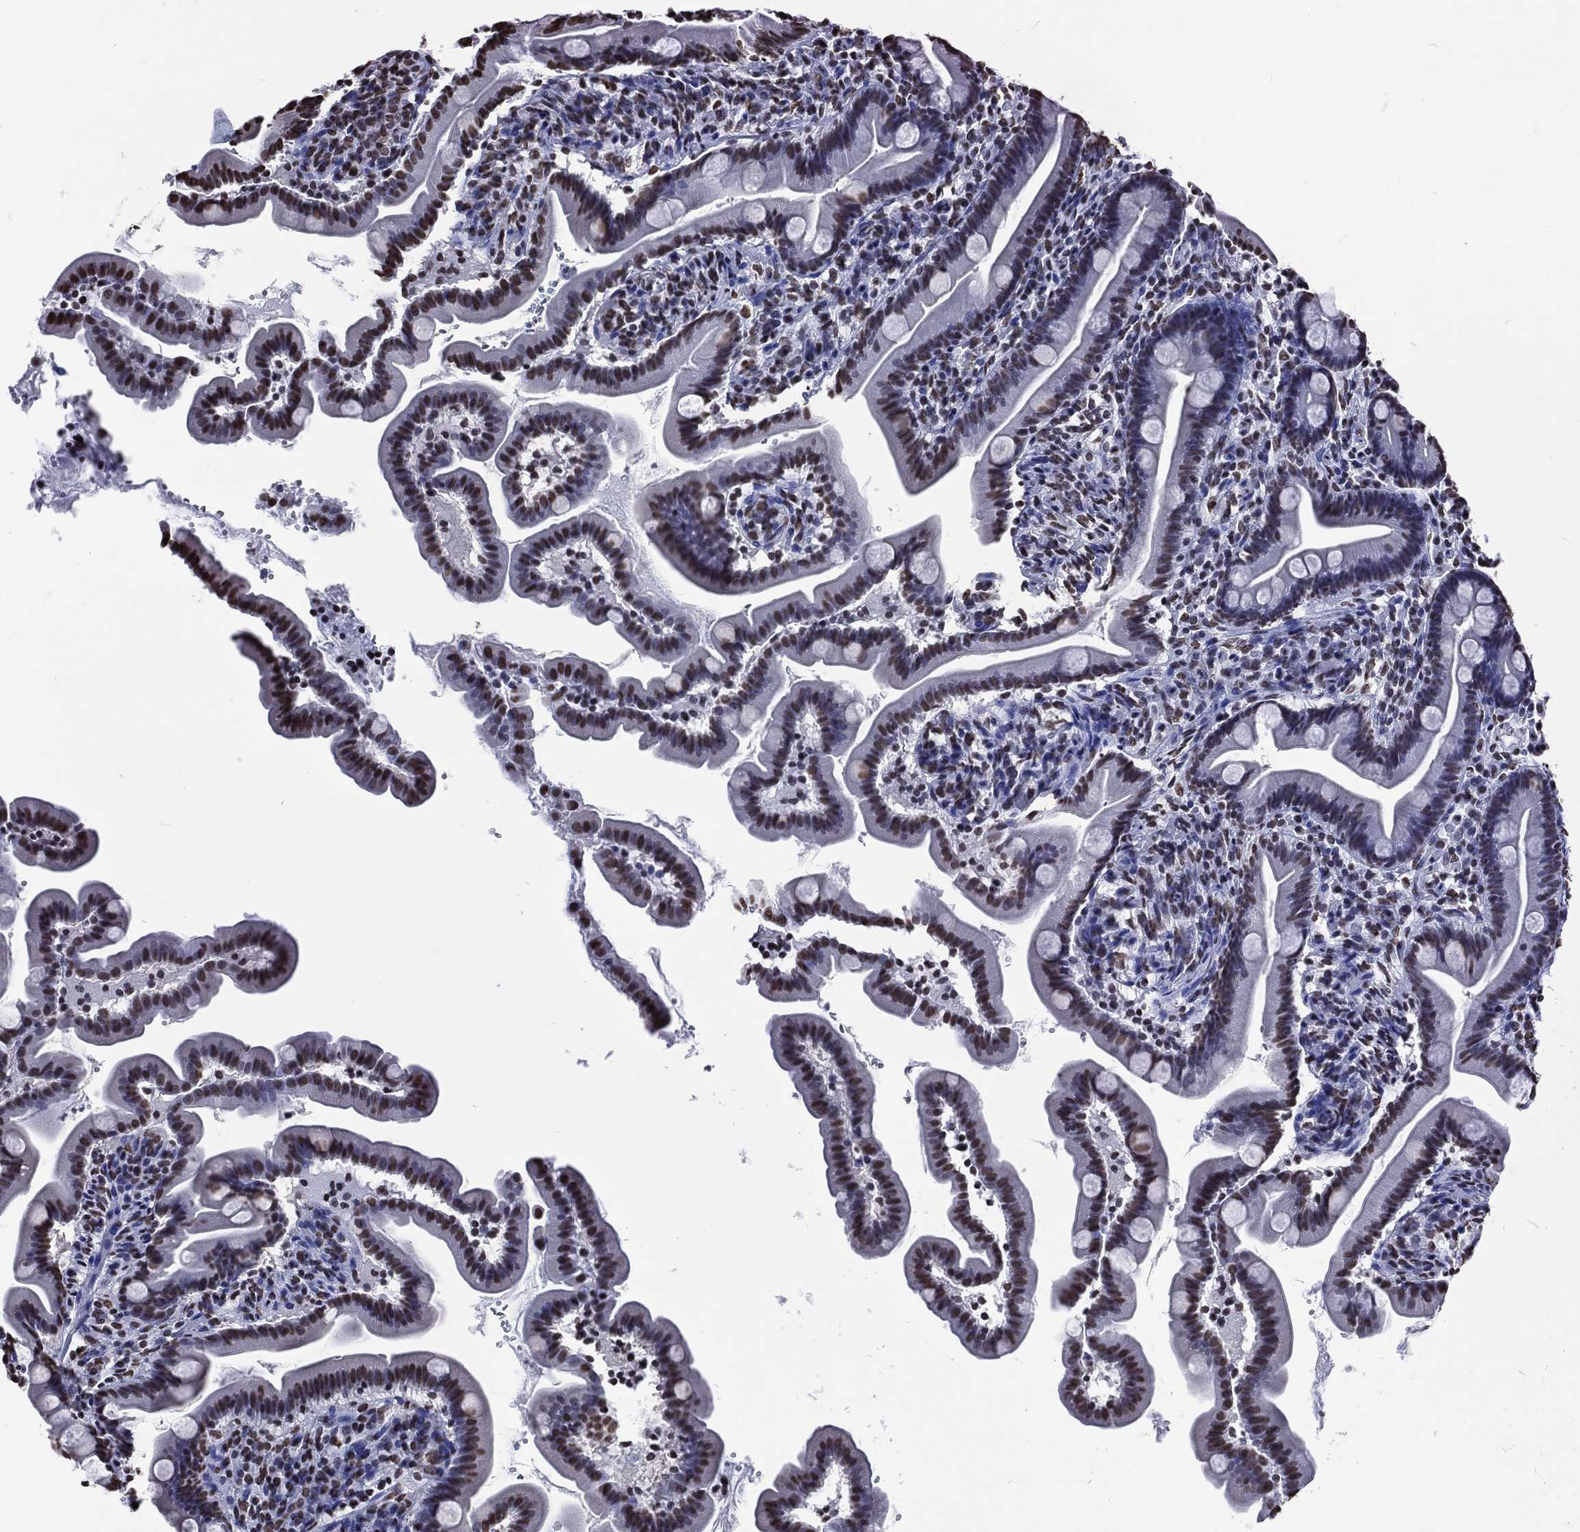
{"staining": {"intensity": "moderate", "quantity": ">75%", "location": "nuclear"}, "tissue": "small intestine", "cell_type": "Glandular cells", "image_type": "normal", "snomed": [{"axis": "morphology", "description": "Normal tissue, NOS"}, {"axis": "topography", "description": "Small intestine"}], "caption": "Immunohistochemical staining of benign small intestine shows >75% levels of moderate nuclear protein expression in about >75% of glandular cells. (DAB (3,3'-diaminobenzidine) = brown stain, brightfield microscopy at high magnification).", "gene": "RETREG2", "patient": {"sex": "female", "age": 44}}